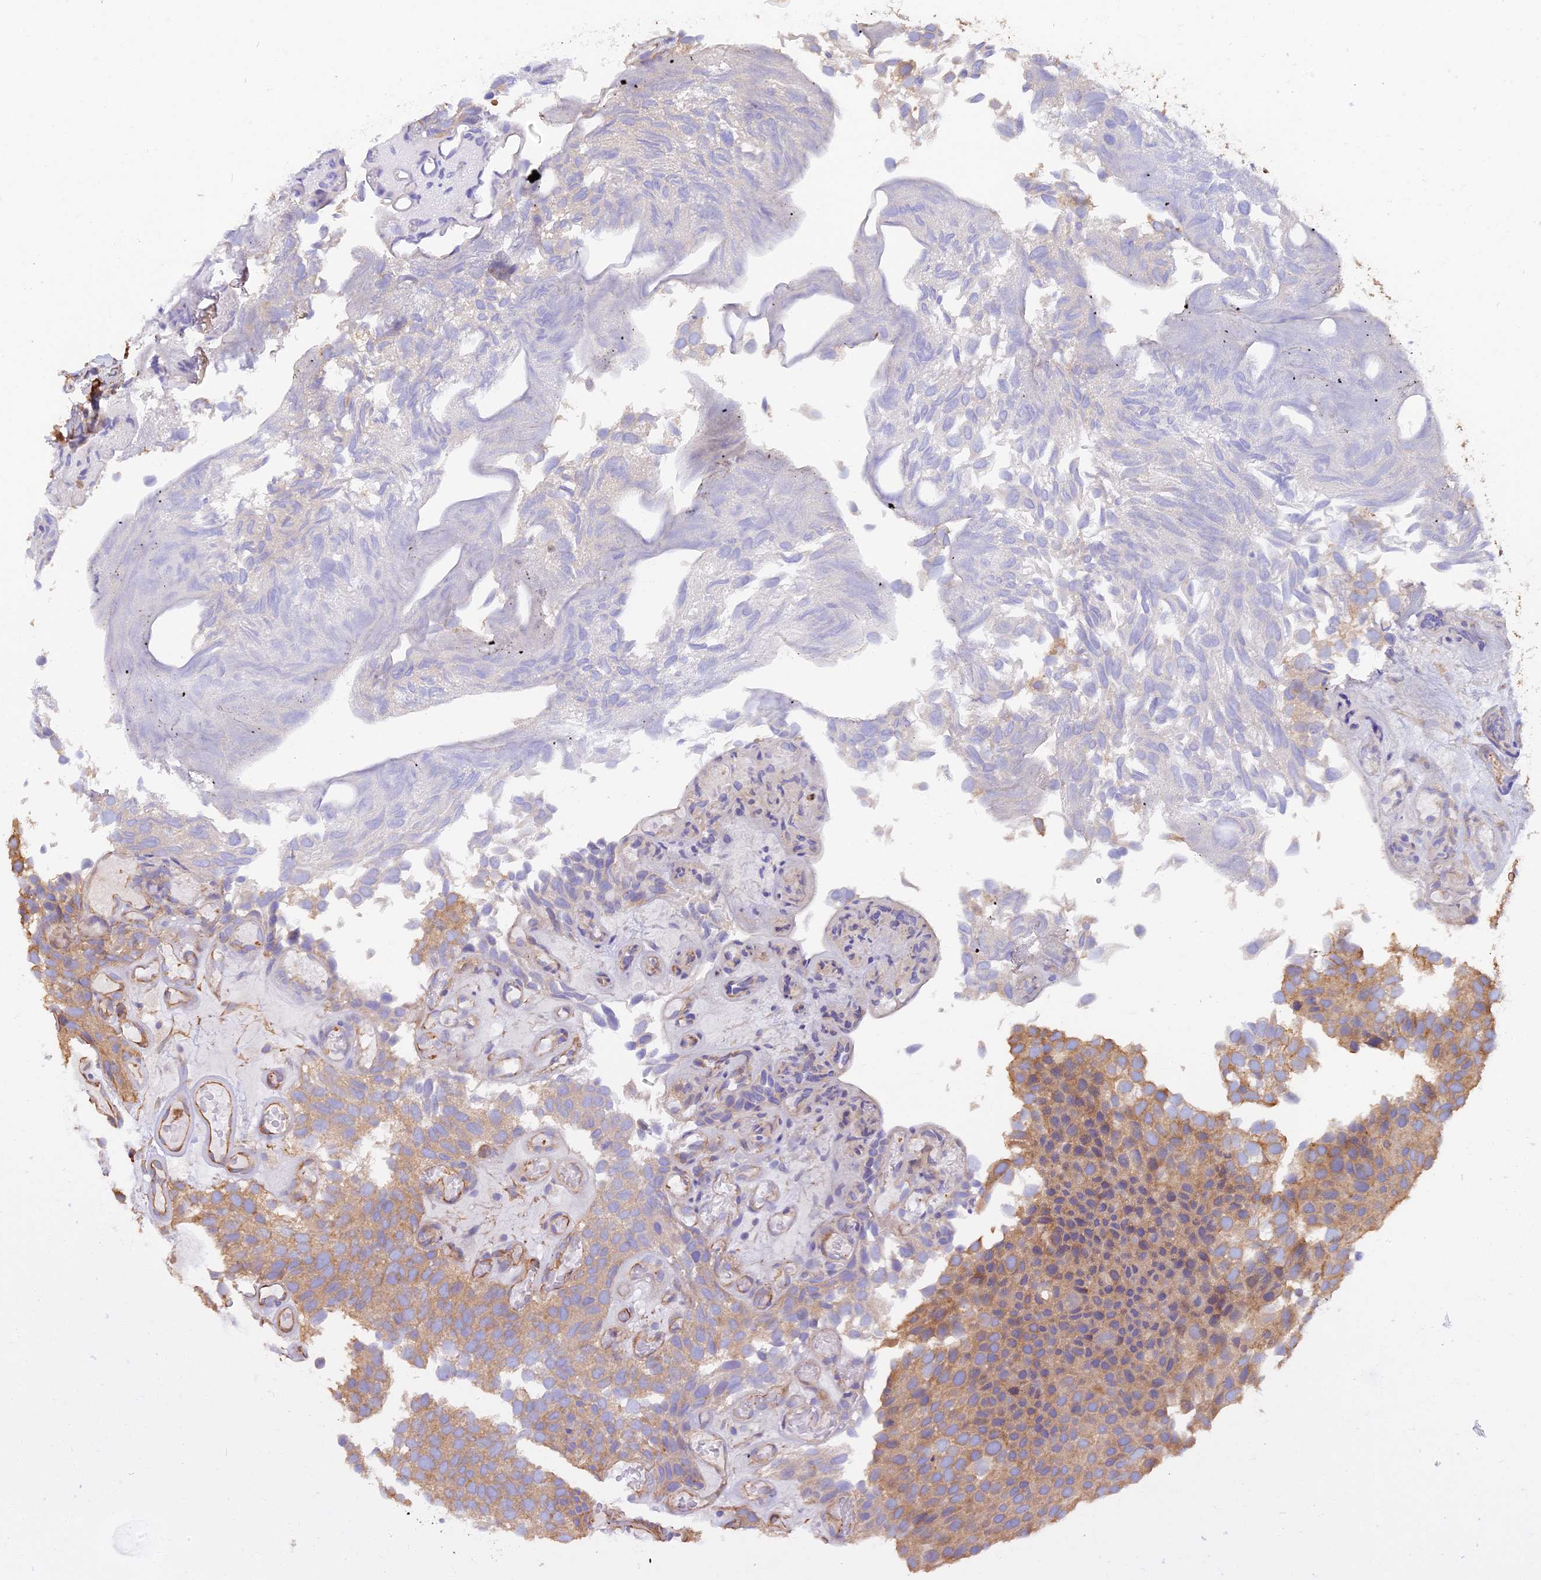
{"staining": {"intensity": "weak", "quantity": ">75%", "location": "cytoplasmic/membranous"}, "tissue": "urothelial cancer", "cell_type": "Tumor cells", "image_type": "cancer", "snomed": [{"axis": "morphology", "description": "Urothelial carcinoma, Low grade"}, {"axis": "topography", "description": "Urinary bladder"}], "caption": "Protein analysis of urothelial cancer tissue reveals weak cytoplasmic/membranous positivity in approximately >75% of tumor cells. (IHC, brightfield microscopy, high magnification).", "gene": "VPS18", "patient": {"sex": "male", "age": 89}}